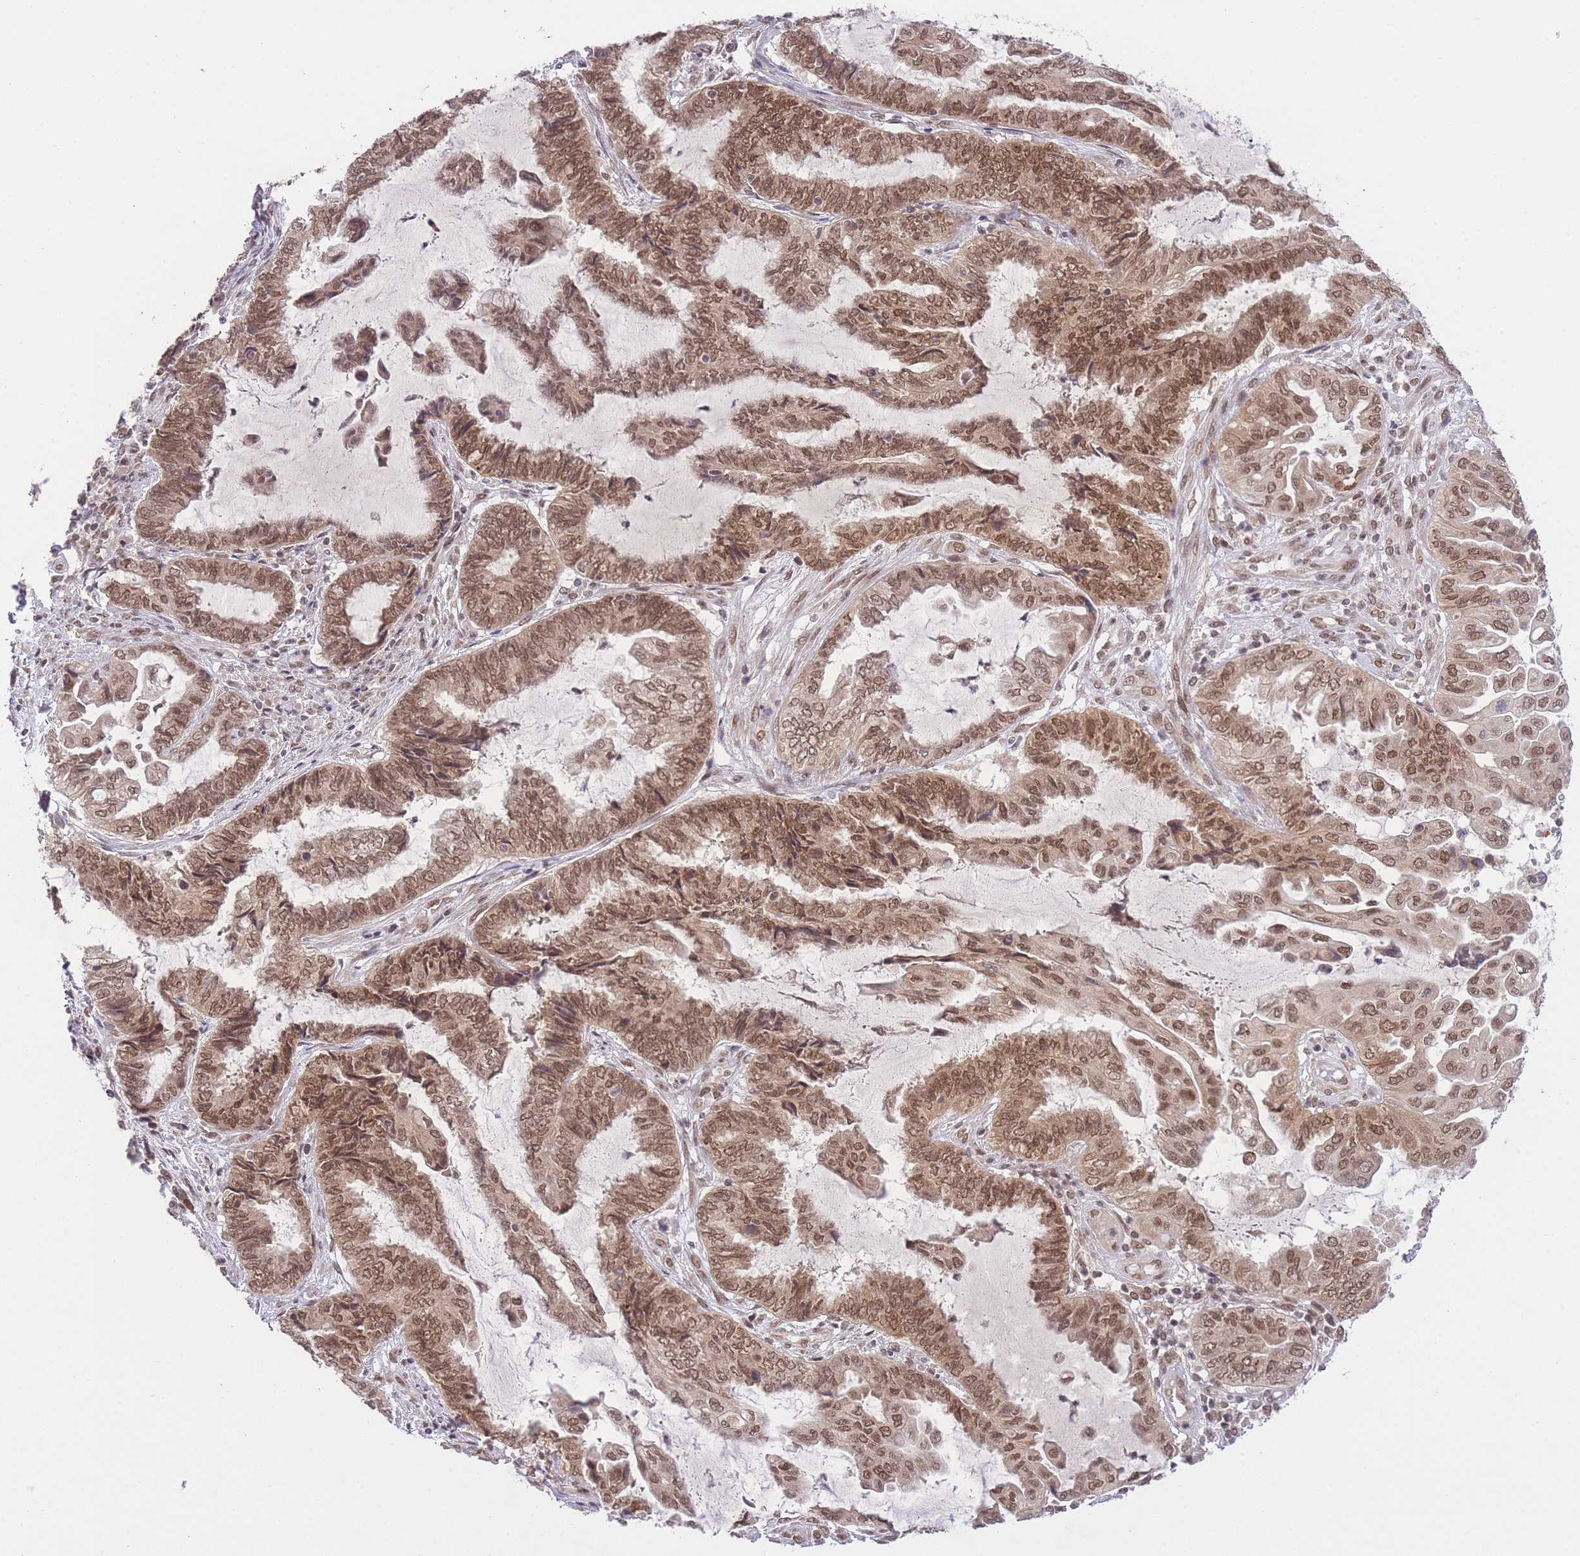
{"staining": {"intensity": "moderate", "quantity": ">75%", "location": "cytoplasmic/membranous,nuclear"}, "tissue": "endometrial cancer", "cell_type": "Tumor cells", "image_type": "cancer", "snomed": [{"axis": "morphology", "description": "Adenocarcinoma, NOS"}, {"axis": "topography", "description": "Uterus"}, {"axis": "topography", "description": "Endometrium"}], "caption": "IHC (DAB) staining of human adenocarcinoma (endometrial) displays moderate cytoplasmic/membranous and nuclear protein expression in approximately >75% of tumor cells. (DAB (3,3'-diaminobenzidine) = brown stain, brightfield microscopy at high magnification).", "gene": "TMED3", "patient": {"sex": "female", "age": 70}}